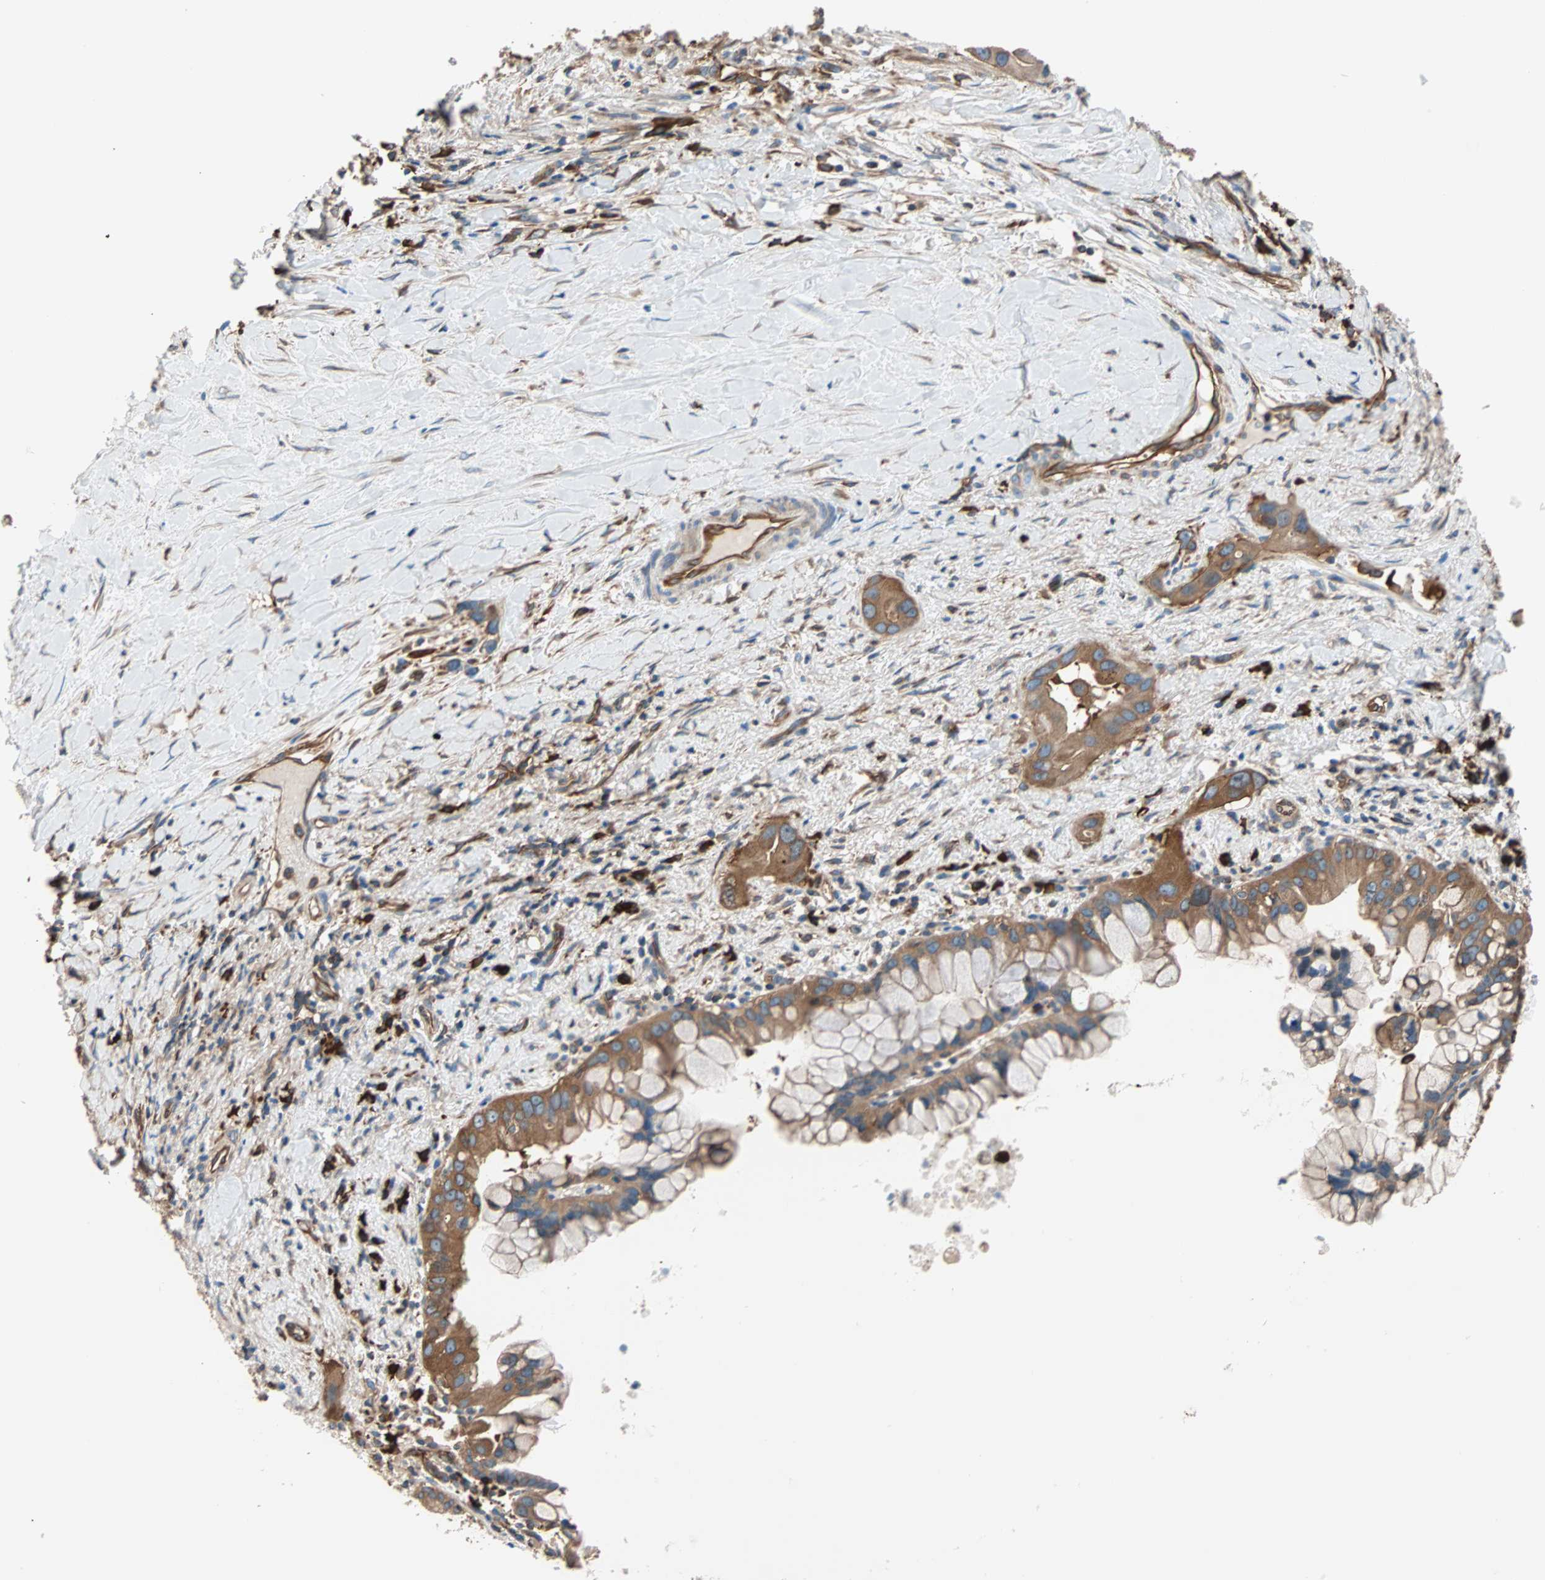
{"staining": {"intensity": "strong", "quantity": ">75%", "location": "cytoplasmic/membranous"}, "tissue": "liver cancer", "cell_type": "Tumor cells", "image_type": "cancer", "snomed": [{"axis": "morphology", "description": "Cholangiocarcinoma"}, {"axis": "topography", "description": "Liver"}], "caption": "High-magnification brightfield microscopy of liver cholangiocarcinoma stained with DAB (3,3'-diaminobenzidine) (brown) and counterstained with hematoxylin (blue). tumor cells exhibit strong cytoplasmic/membranous expression is present in approximately>75% of cells.", "gene": "EEF2", "patient": {"sex": "female", "age": 65}}